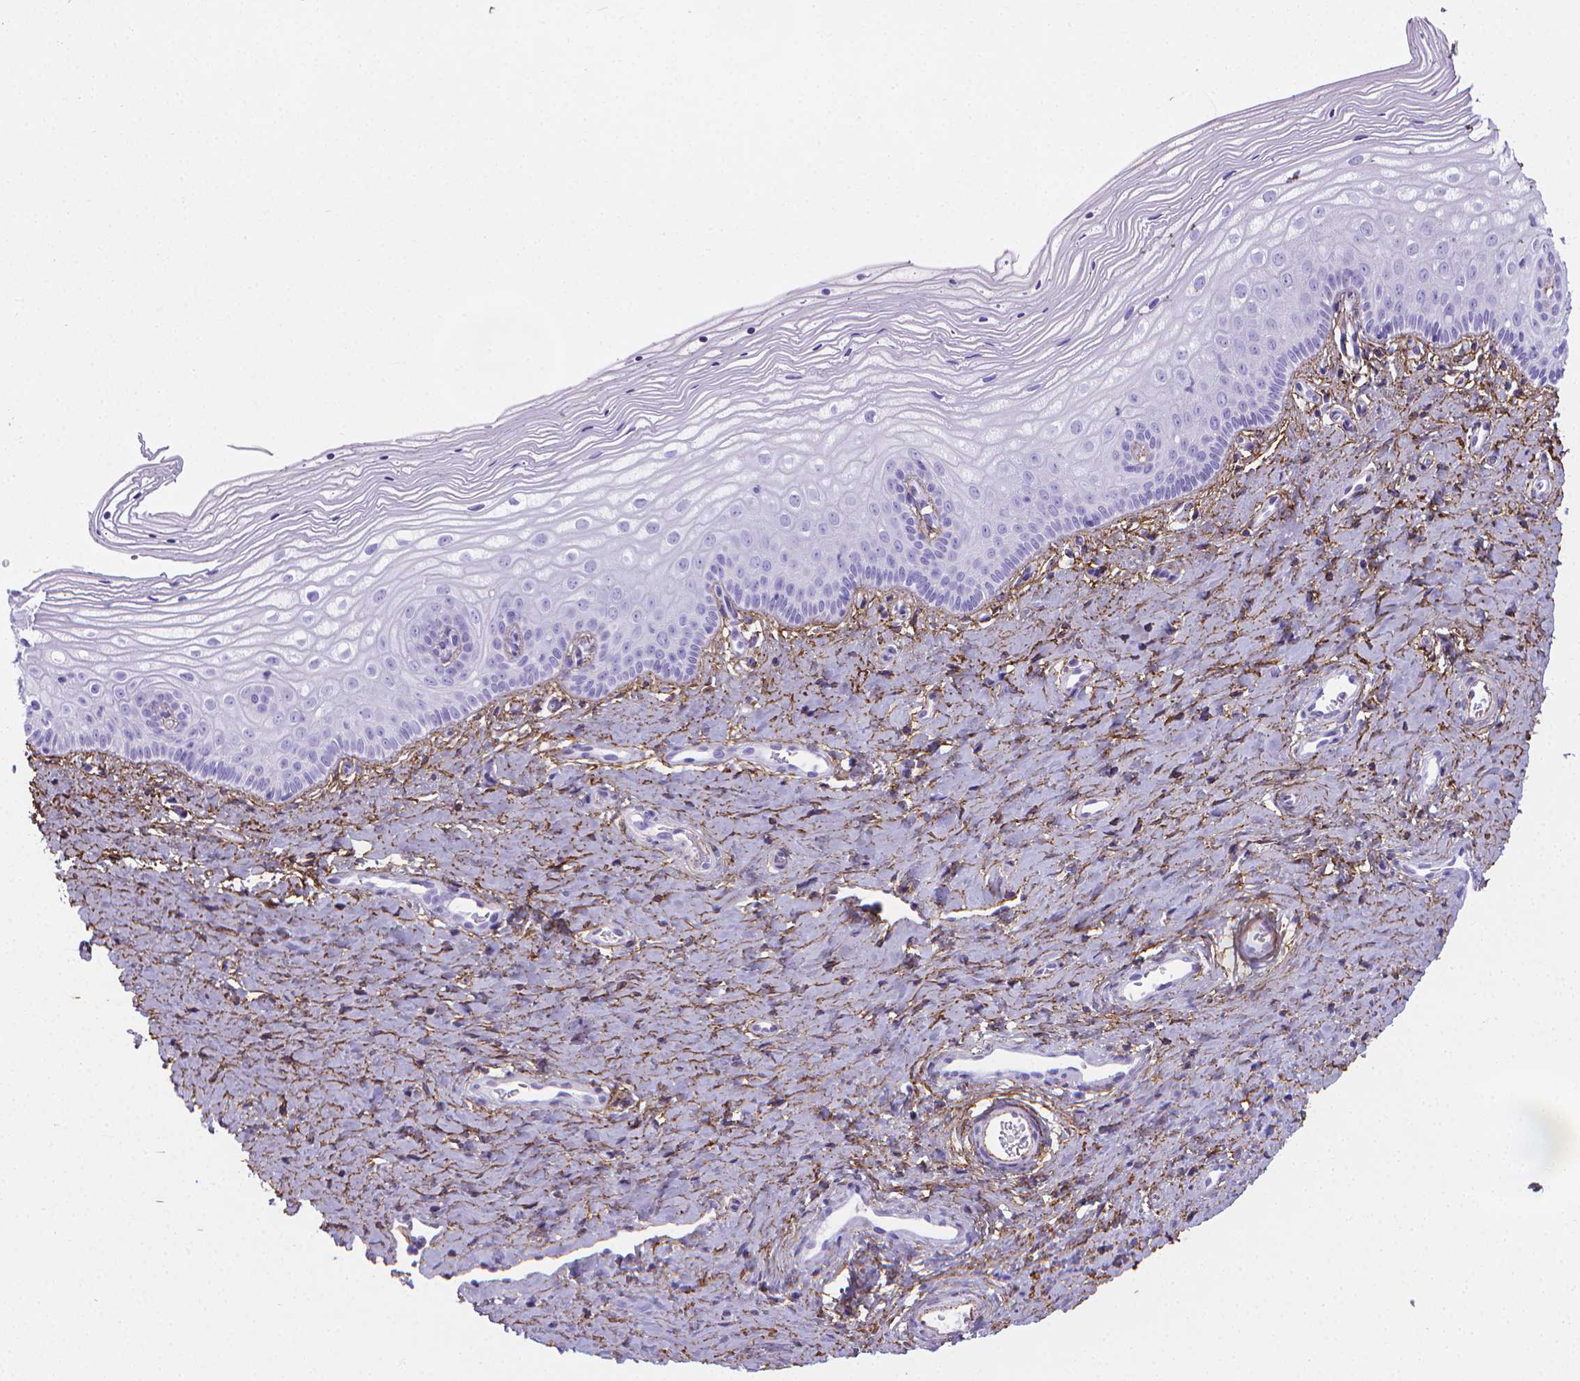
{"staining": {"intensity": "negative", "quantity": "none", "location": "none"}, "tissue": "vagina", "cell_type": "Squamous epithelial cells", "image_type": "normal", "snomed": [{"axis": "morphology", "description": "Normal tissue, NOS"}, {"axis": "topography", "description": "Vagina"}], "caption": "This is an immunohistochemistry photomicrograph of normal human vagina. There is no staining in squamous epithelial cells.", "gene": "MFAP2", "patient": {"sex": "female", "age": 39}}